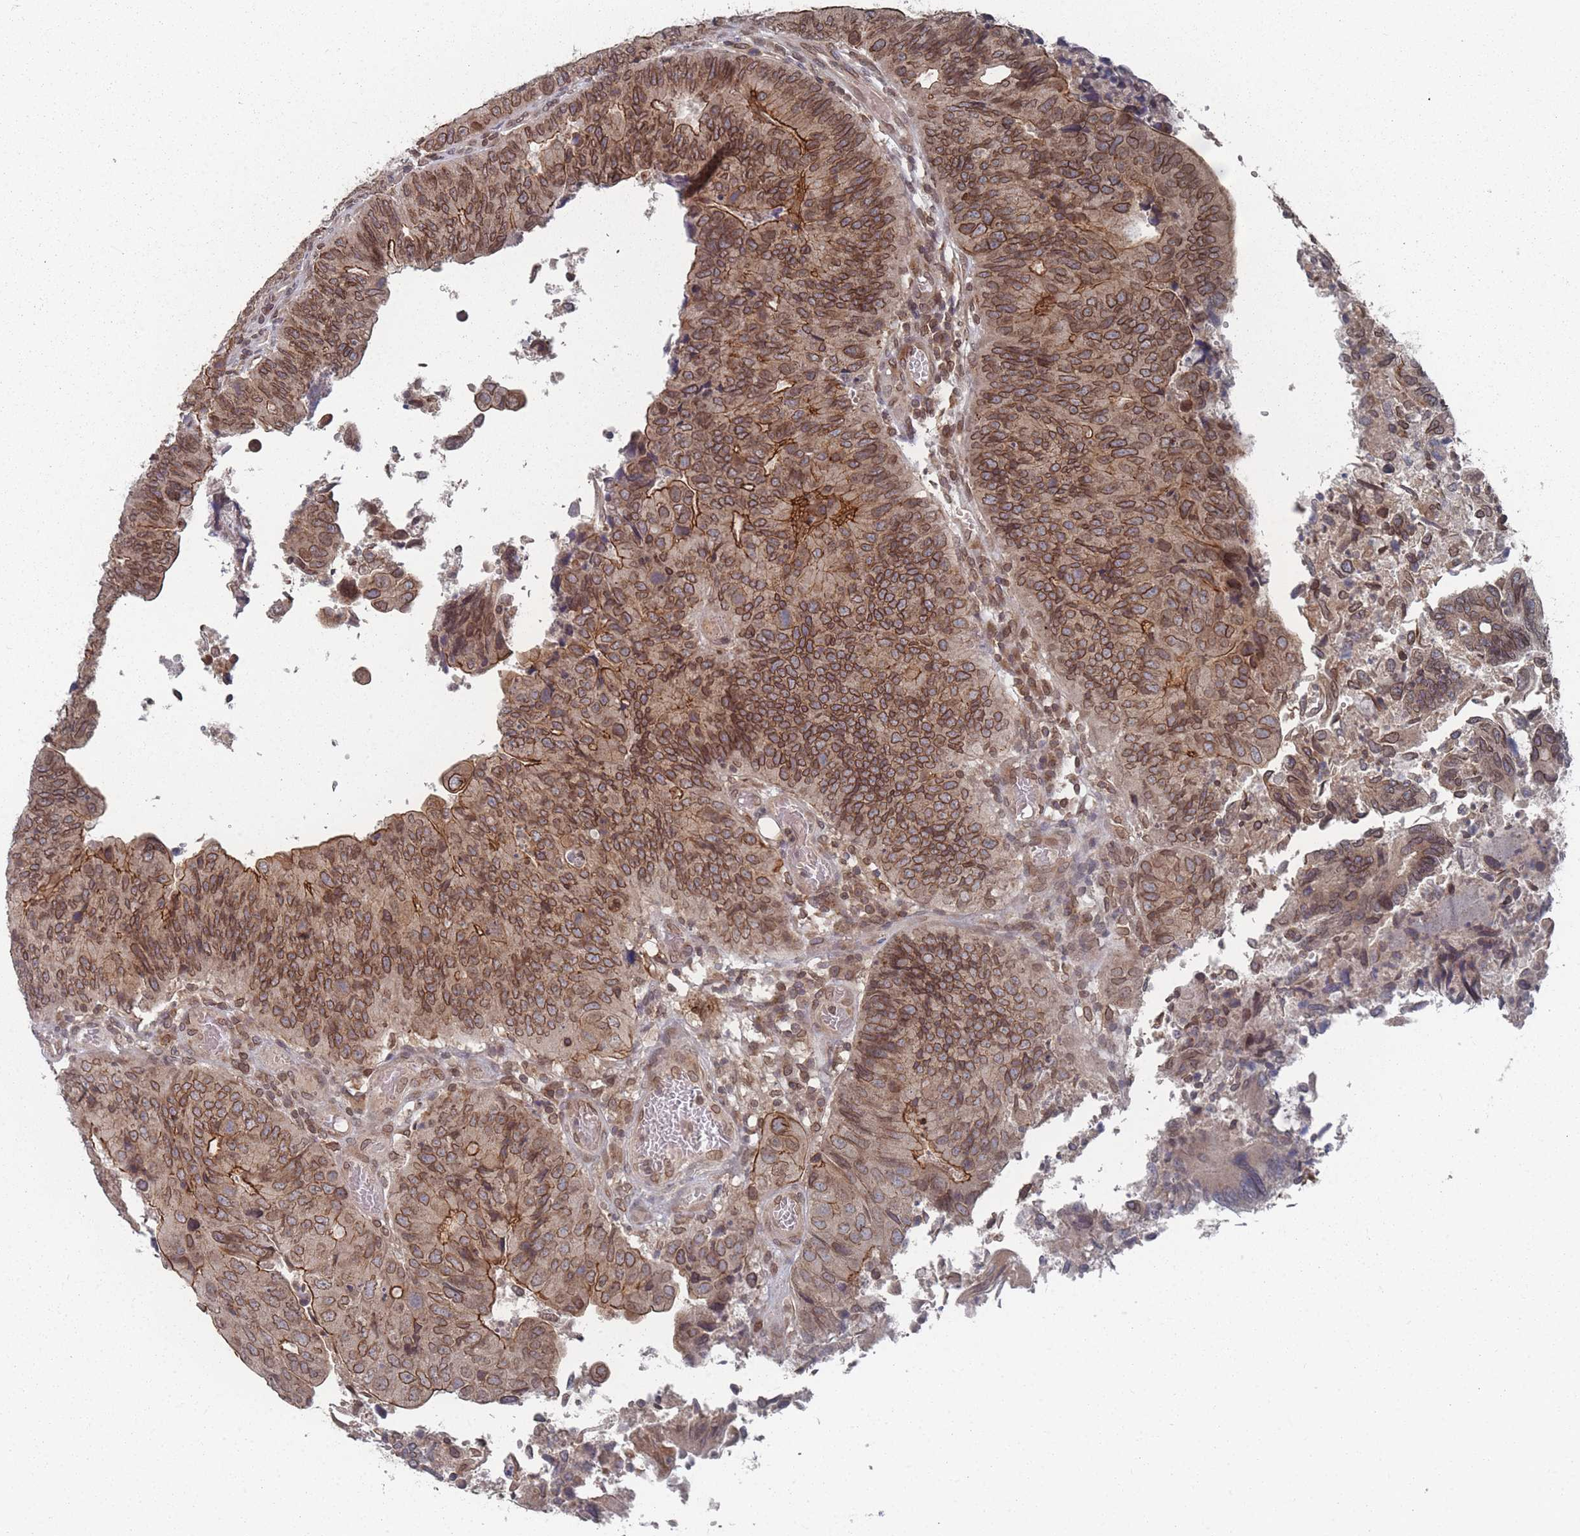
{"staining": {"intensity": "moderate", "quantity": ">75%", "location": "cytoplasmic/membranous,nuclear"}, "tissue": "colorectal cancer", "cell_type": "Tumor cells", "image_type": "cancer", "snomed": [{"axis": "morphology", "description": "Adenocarcinoma, NOS"}, {"axis": "topography", "description": "Colon"}], "caption": "Moderate cytoplasmic/membranous and nuclear positivity for a protein is present in about >75% of tumor cells of colorectal cancer (adenocarcinoma) using immunohistochemistry (IHC).", "gene": "TBC1D25", "patient": {"sex": "female", "age": 67}}